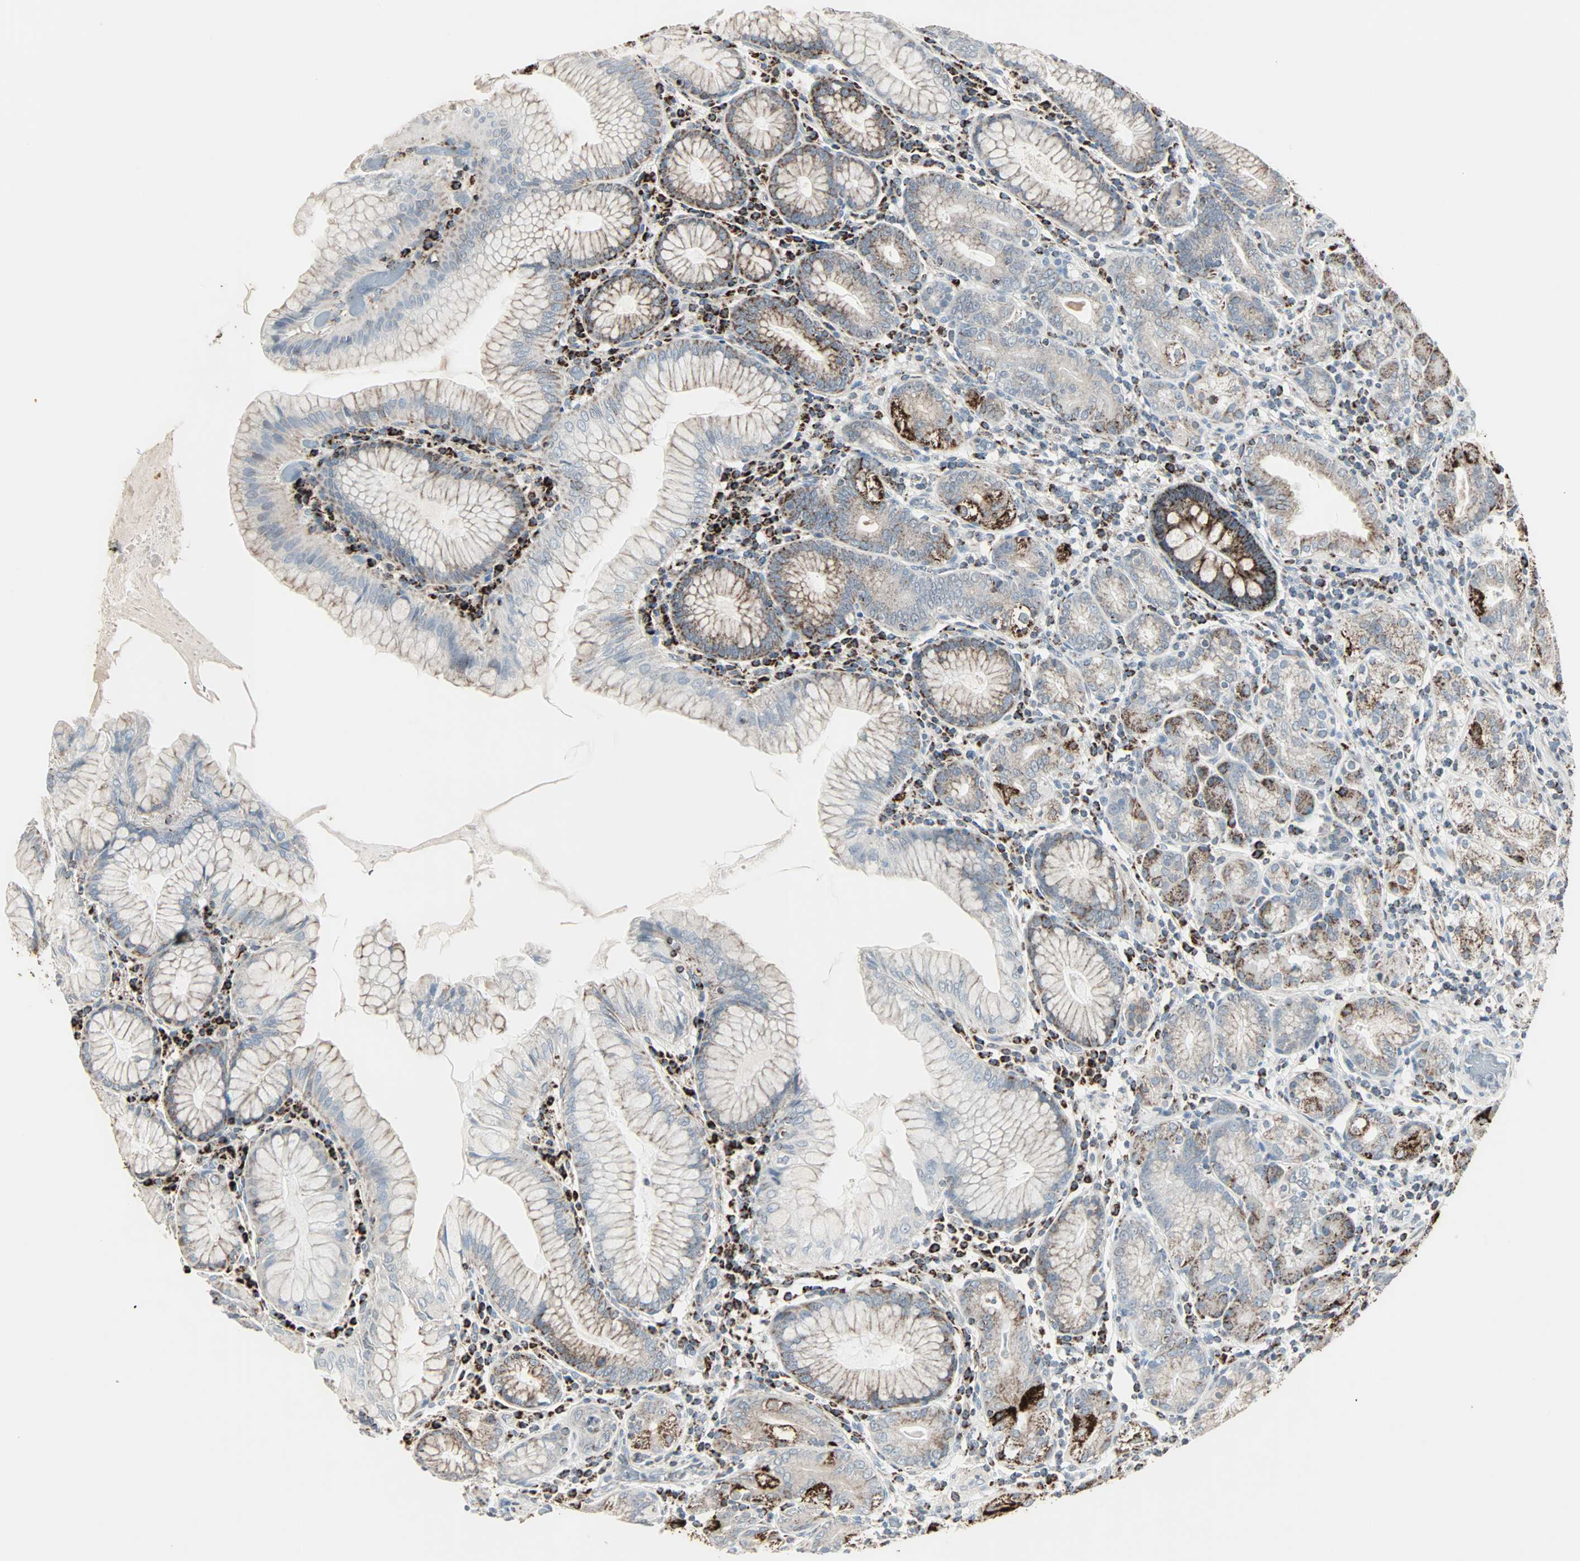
{"staining": {"intensity": "strong", "quantity": "25%-75%", "location": "cytoplasmic/membranous"}, "tissue": "stomach", "cell_type": "Glandular cells", "image_type": "normal", "snomed": [{"axis": "morphology", "description": "Normal tissue, NOS"}, {"axis": "topography", "description": "Stomach, lower"}], "caption": "Immunohistochemical staining of unremarkable human stomach displays strong cytoplasmic/membranous protein positivity in about 25%-75% of glandular cells. Using DAB (brown) and hematoxylin (blue) stains, captured at high magnification using brightfield microscopy.", "gene": "IDH2", "patient": {"sex": "female", "age": 76}}